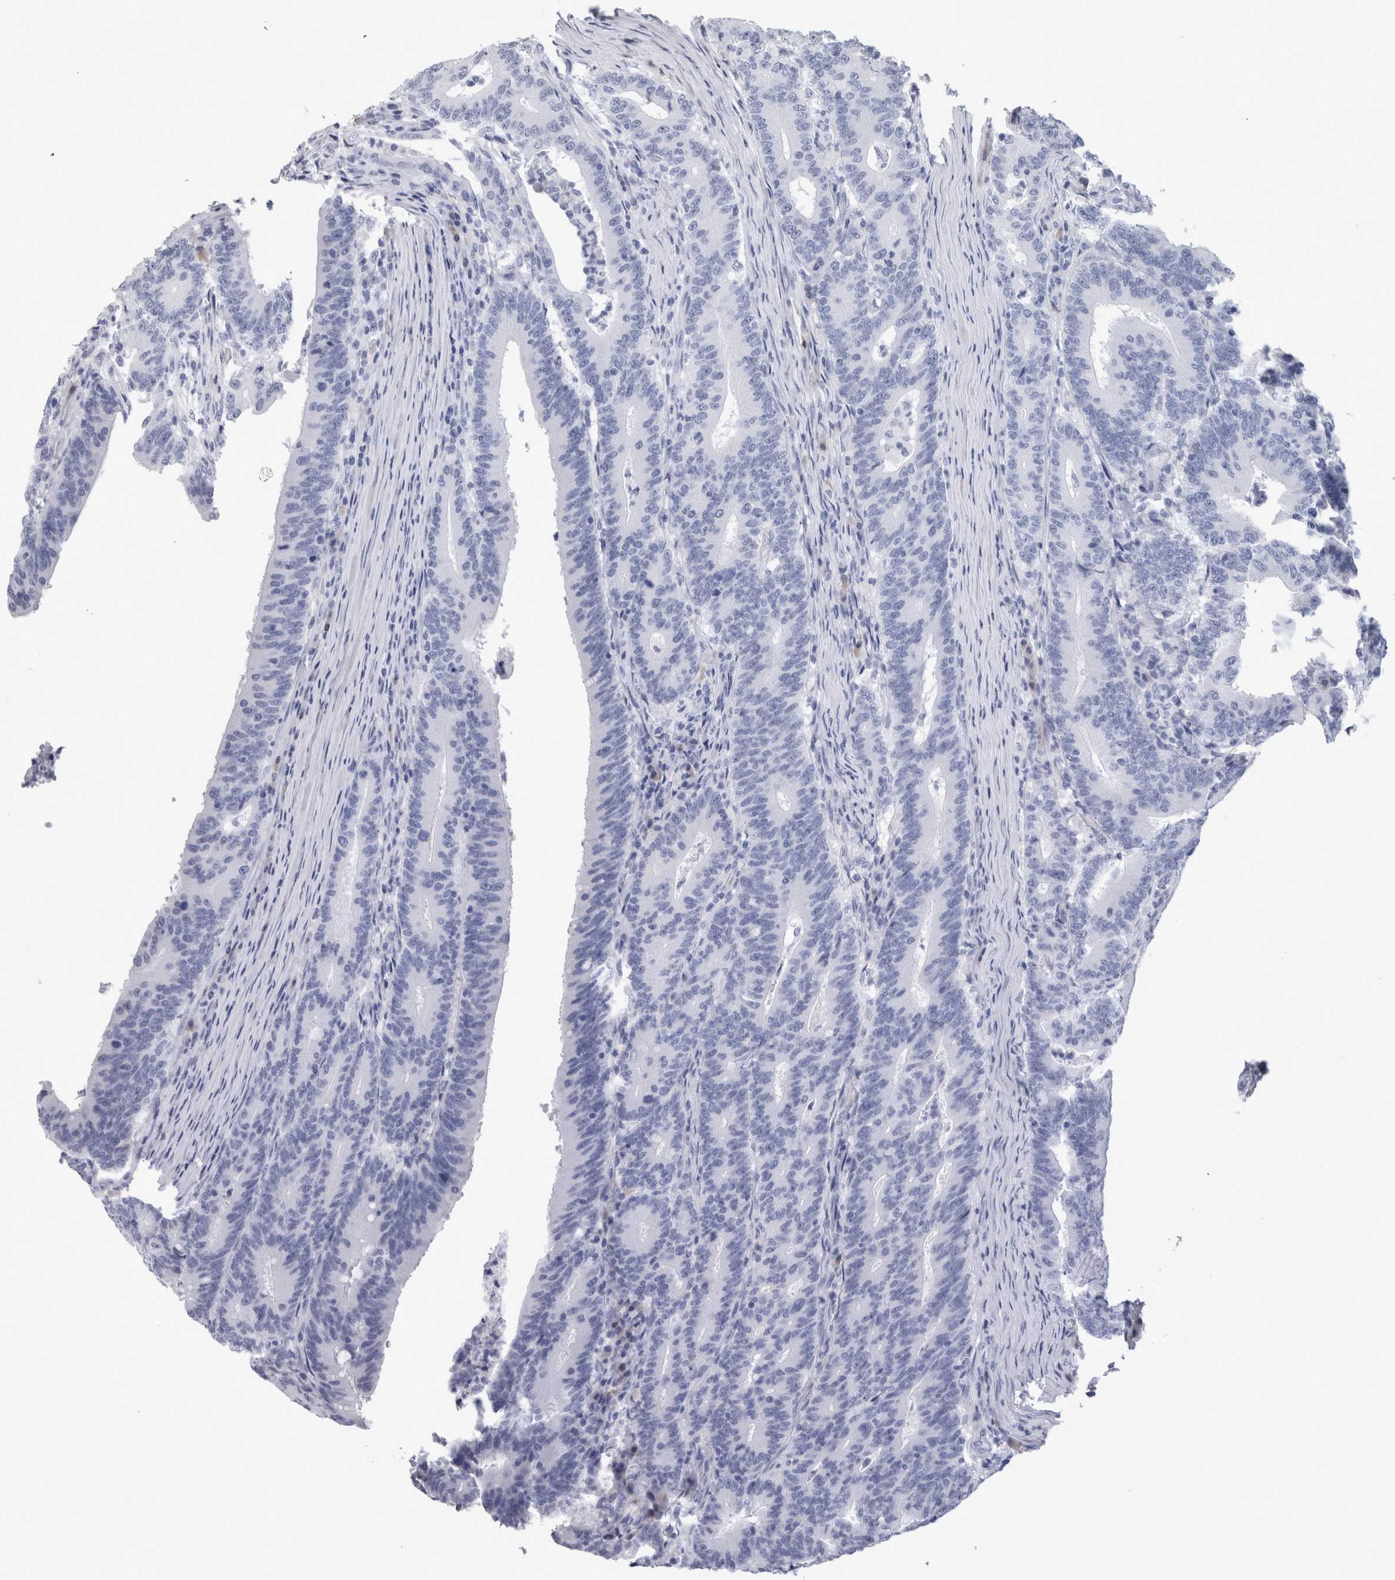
{"staining": {"intensity": "negative", "quantity": "none", "location": "none"}, "tissue": "colorectal cancer", "cell_type": "Tumor cells", "image_type": "cancer", "snomed": [{"axis": "morphology", "description": "Adenocarcinoma, NOS"}, {"axis": "topography", "description": "Colon"}], "caption": "The micrograph exhibits no staining of tumor cells in colorectal cancer (adenocarcinoma).", "gene": "CA8", "patient": {"sex": "female", "age": 66}}